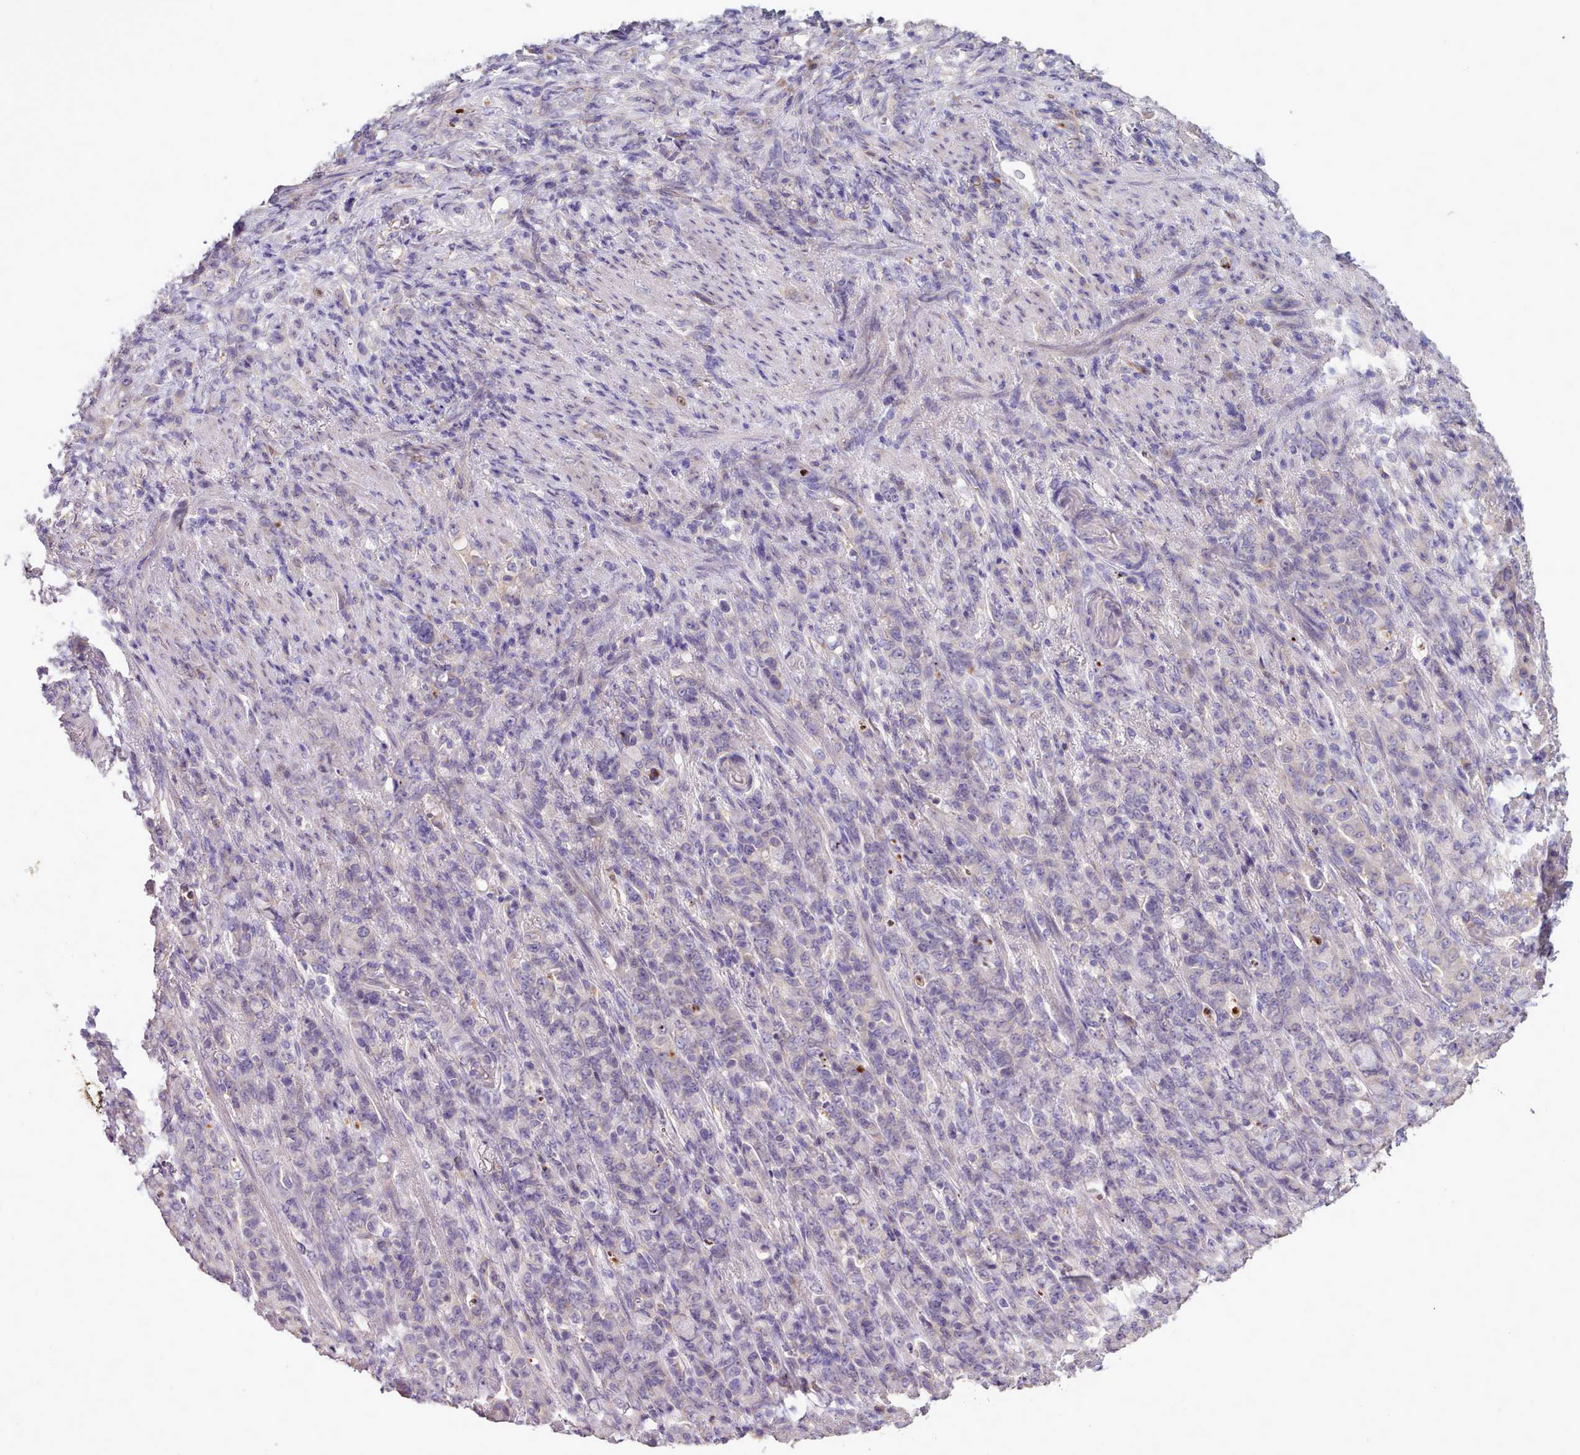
{"staining": {"intensity": "negative", "quantity": "none", "location": "none"}, "tissue": "stomach cancer", "cell_type": "Tumor cells", "image_type": "cancer", "snomed": [{"axis": "morphology", "description": "Adenocarcinoma, NOS"}, {"axis": "topography", "description": "Stomach"}], "caption": "A micrograph of adenocarcinoma (stomach) stained for a protein exhibits no brown staining in tumor cells. Brightfield microscopy of immunohistochemistry stained with DAB (3,3'-diaminobenzidine) (brown) and hematoxylin (blue), captured at high magnification.", "gene": "DPF1", "patient": {"sex": "female", "age": 79}}